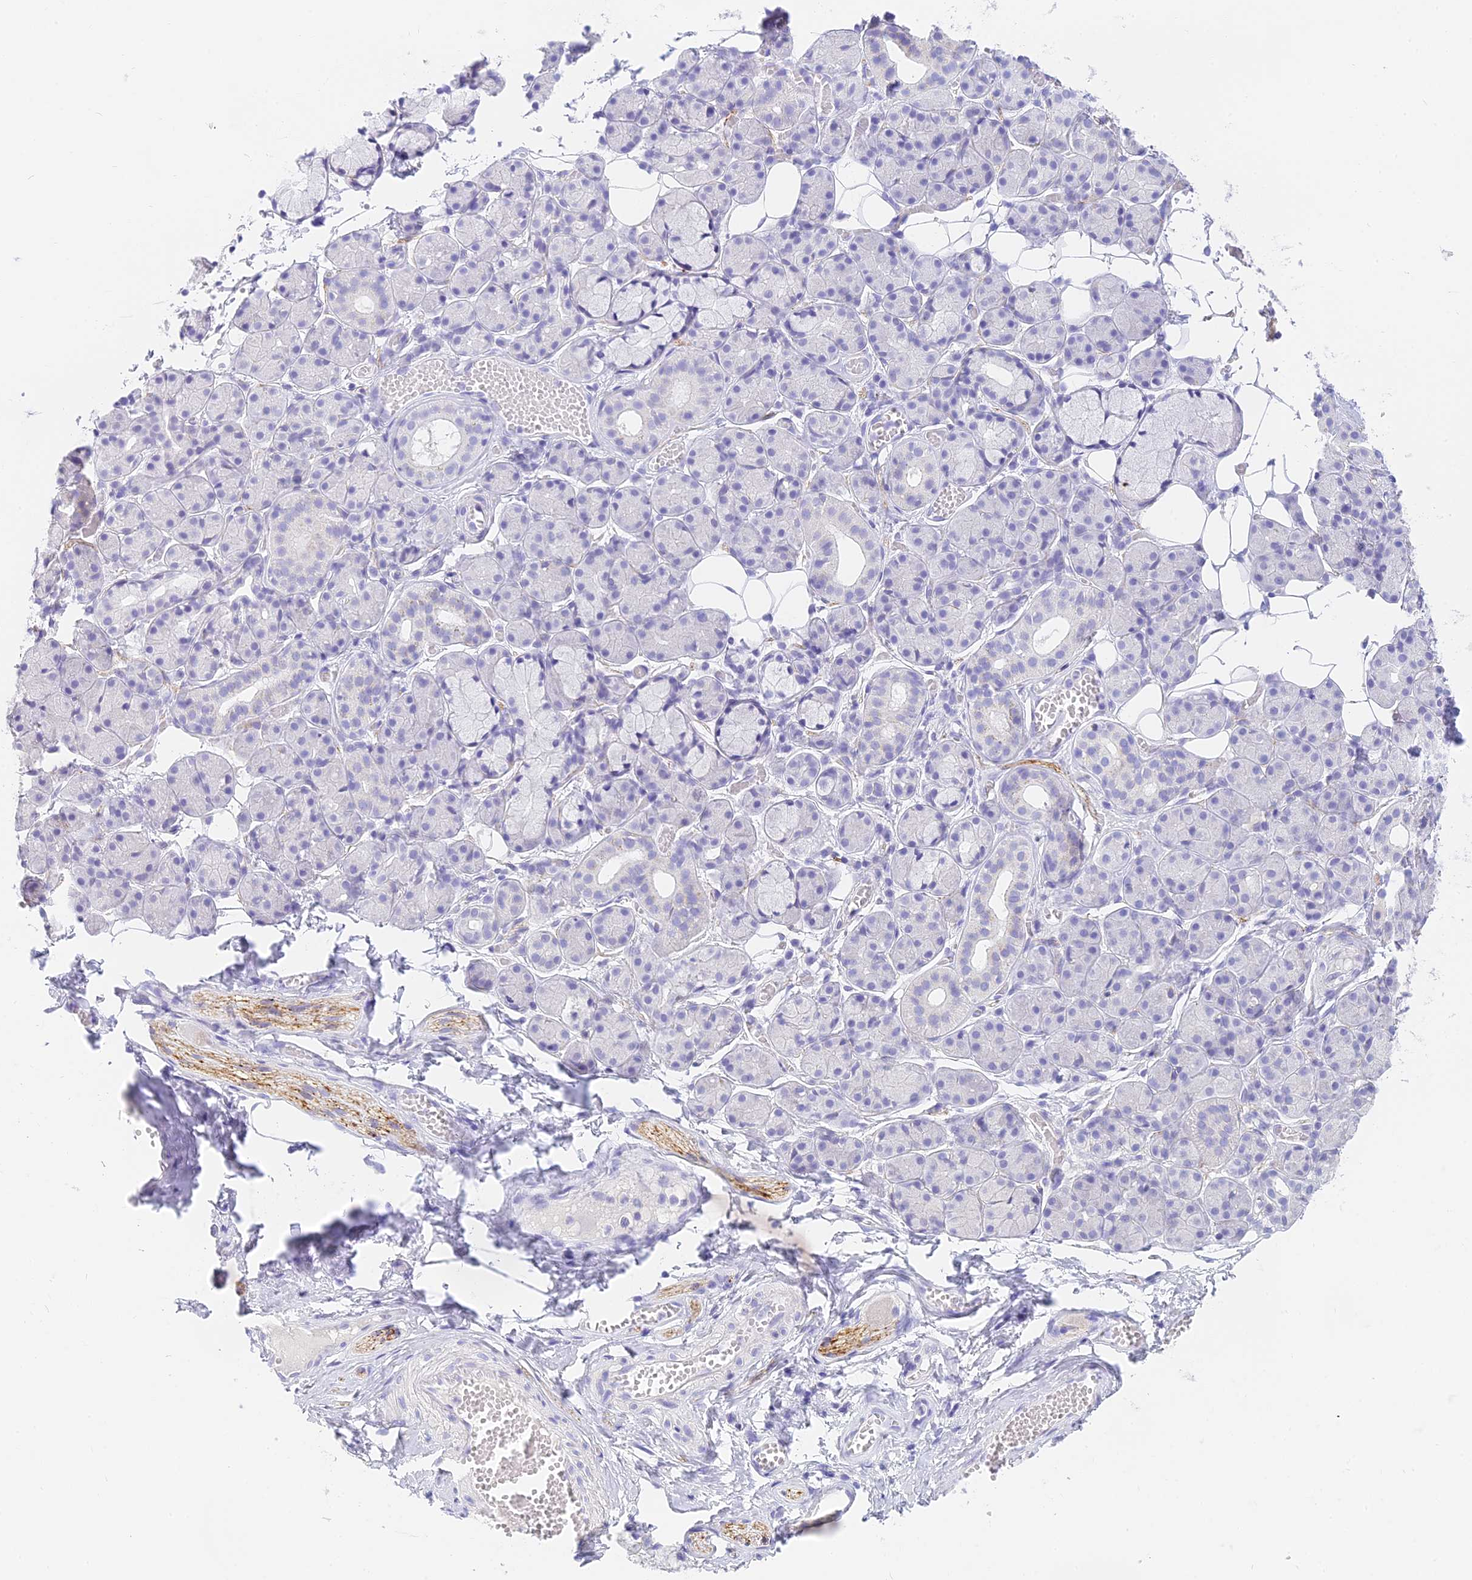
{"staining": {"intensity": "negative", "quantity": "none", "location": "none"}, "tissue": "salivary gland", "cell_type": "Glandular cells", "image_type": "normal", "snomed": [{"axis": "morphology", "description": "Normal tissue, NOS"}, {"axis": "topography", "description": "Salivary gland"}], "caption": "Immunohistochemical staining of benign salivary gland shows no significant positivity in glandular cells.", "gene": "SLC36A2", "patient": {"sex": "male", "age": 63}}